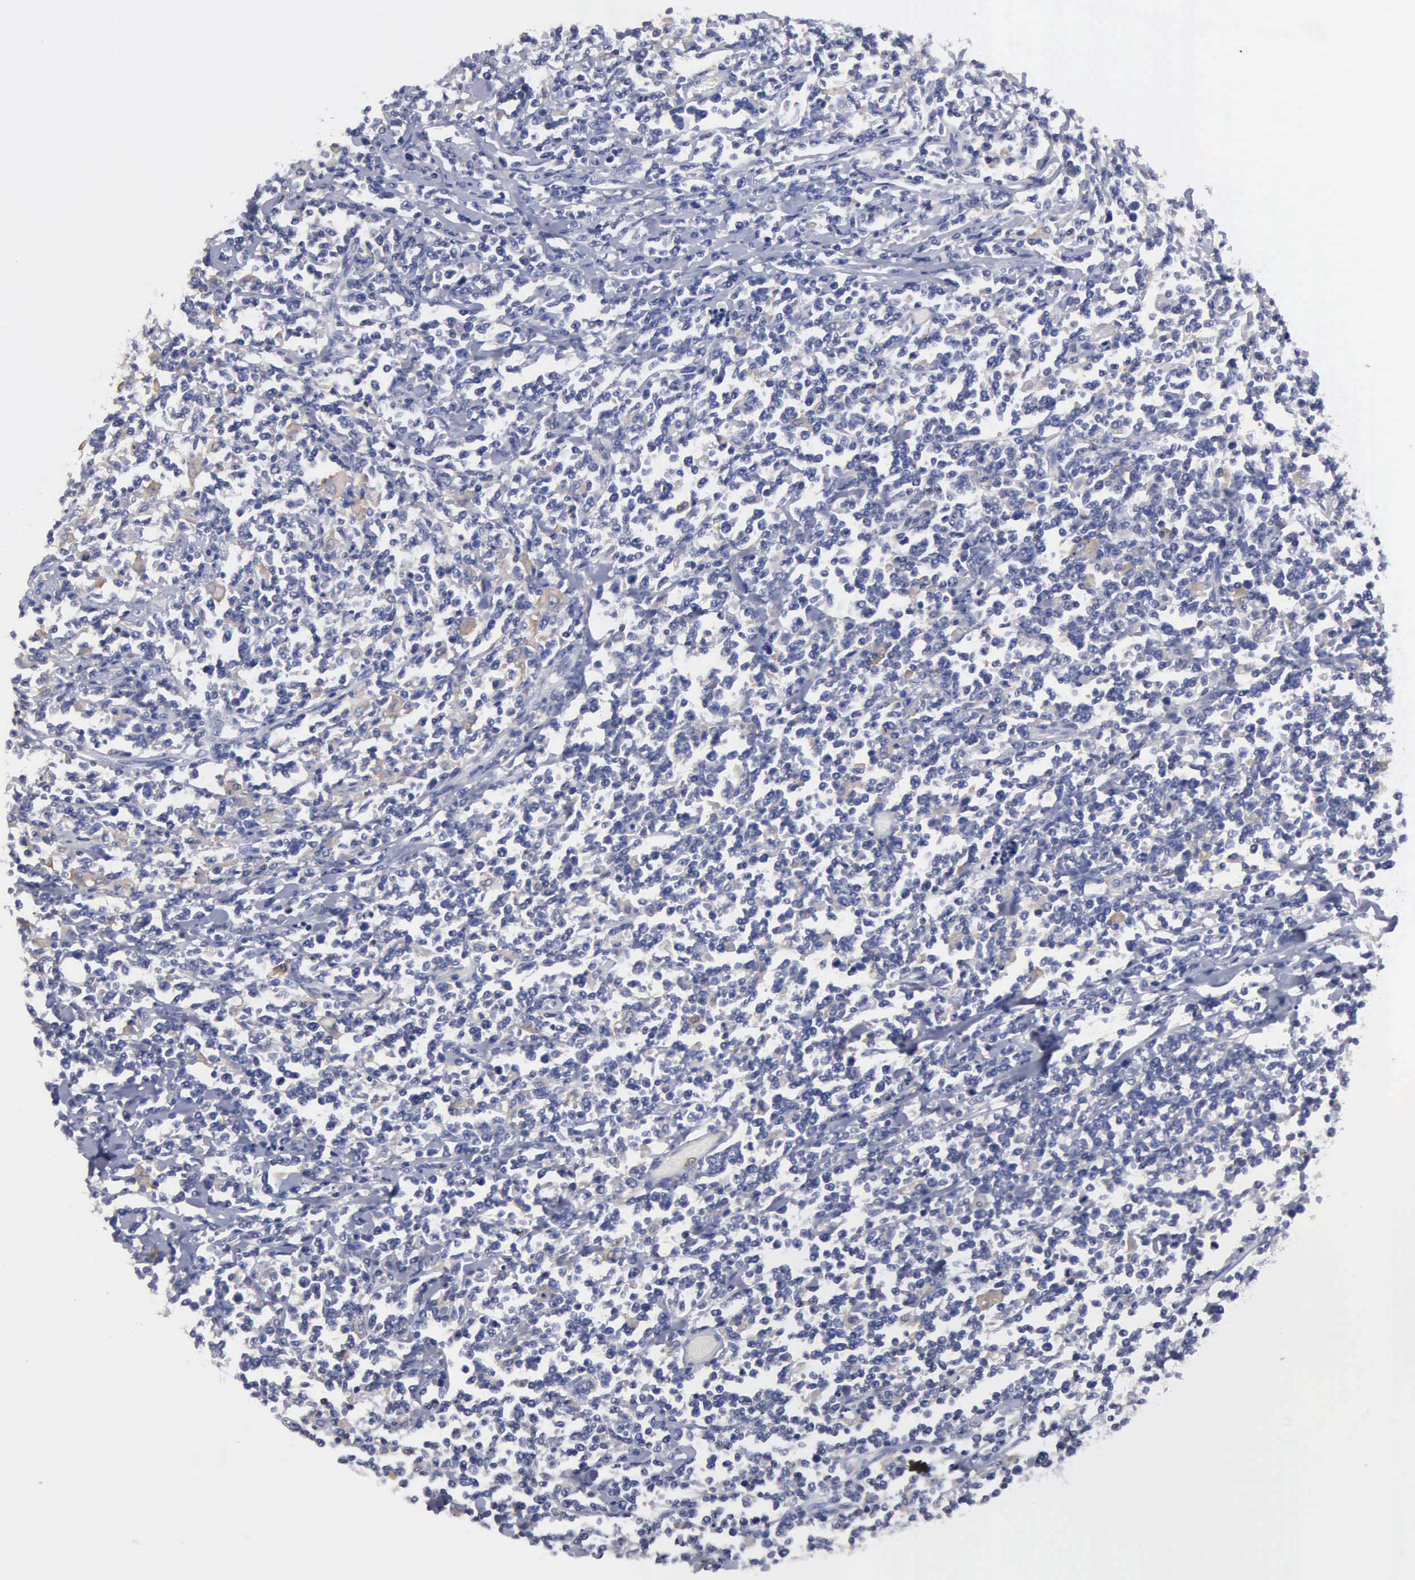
{"staining": {"intensity": "negative", "quantity": "none", "location": "none"}, "tissue": "lymphoma", "cell_type": "Tumor cells", "image_type": "cancer", "snomed": [{"axis": "morphology", "description": "Malignant lymphoma, non-Hodgkin's type, High grade"}, {"axis": "topography", "description": "Colon"}], "caption": "Immunohistochemical staining of human lymphoma displays no significant positivity in tumor cells.", "gene": "G6PD", "patient": {"sex": "male", "age": 82}}